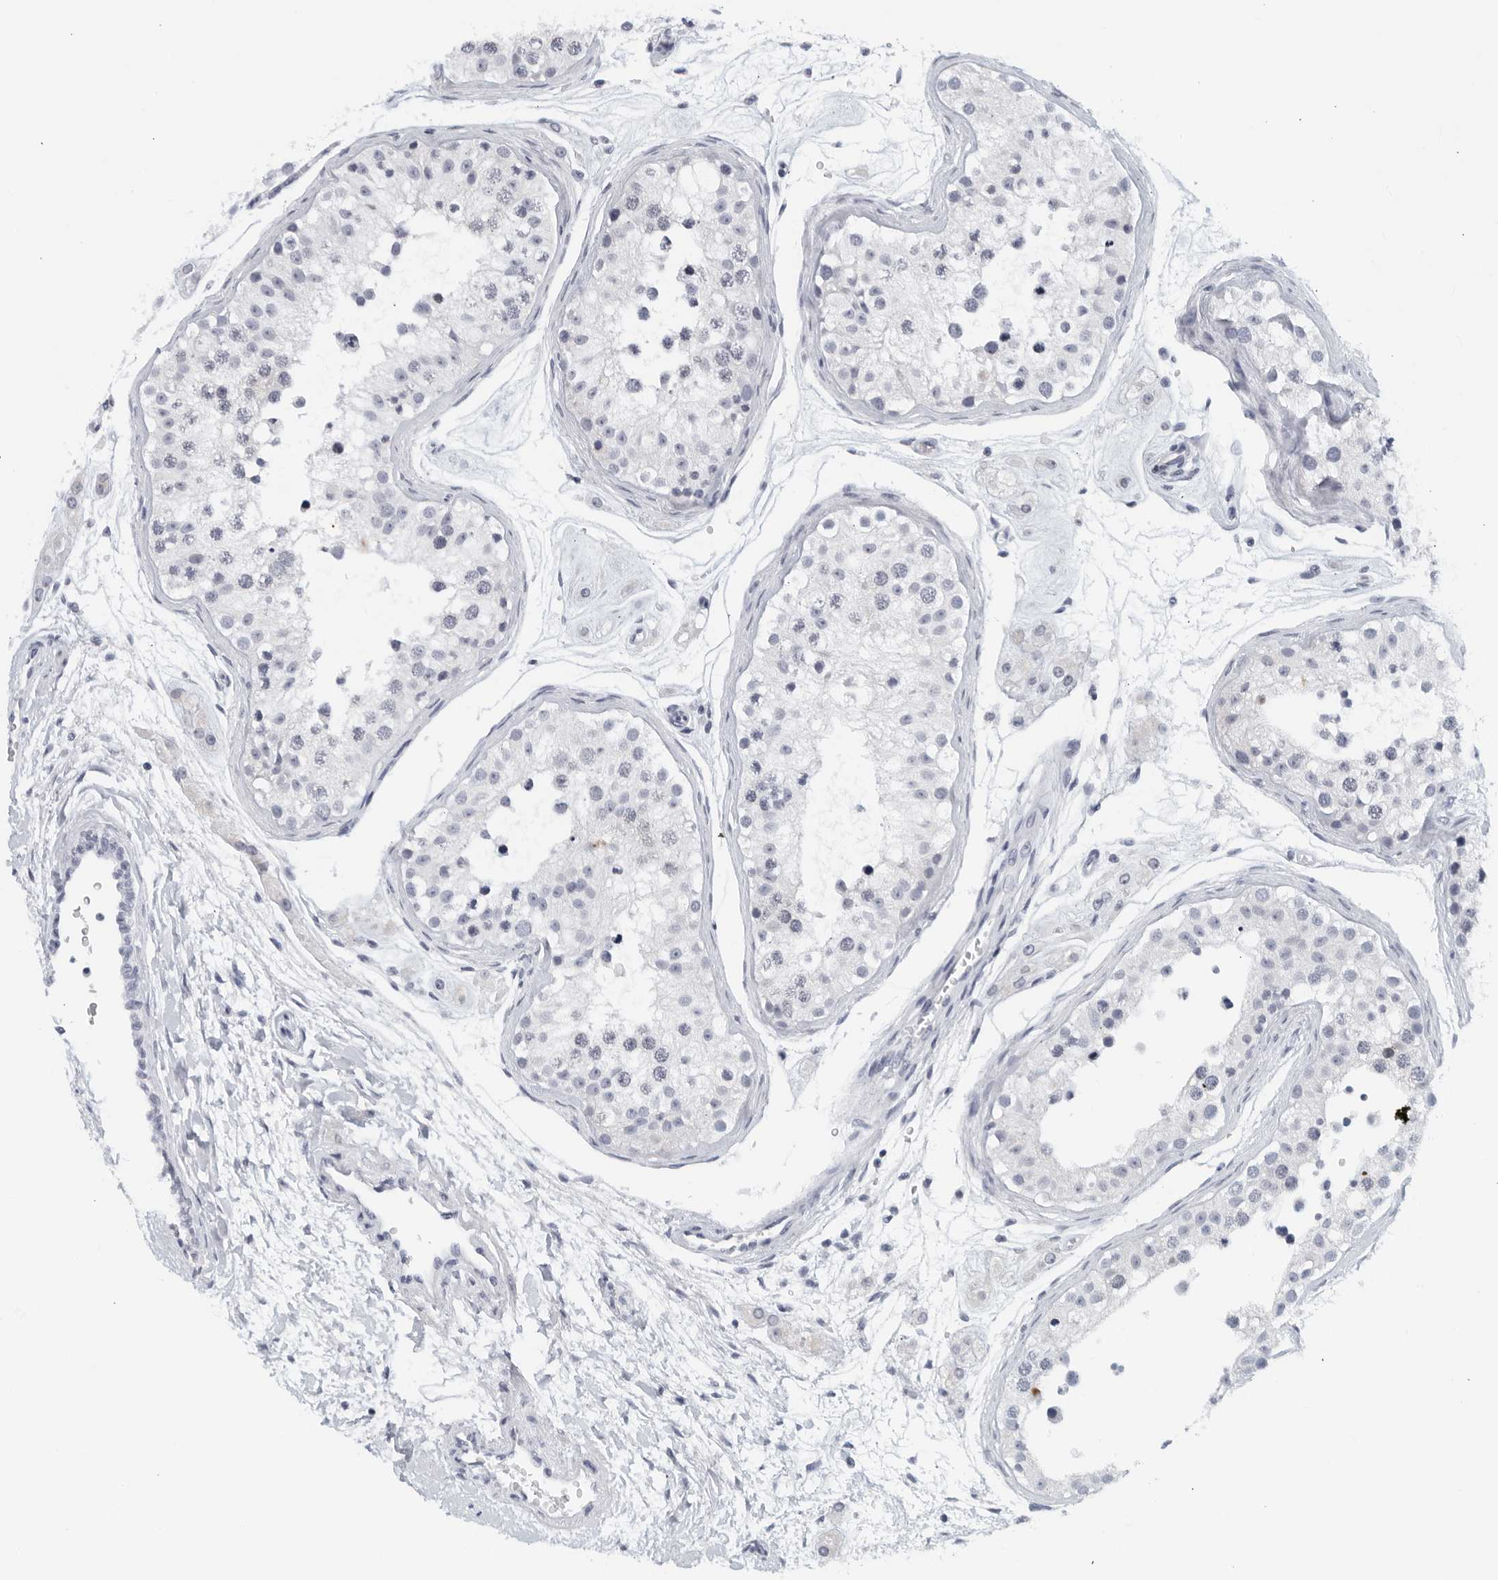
{"staining": {"intensity": "negative", "quantity": "none", "location": "none"}, "tissue": "testis", "cell_type": "Cells in seminiferous ducts", "image_type": "normal", "snomed": [{"axis": "morphology", "description": "Normal tissue, NOS"}, {"axis": "morphology", "description": "Adenocarcinoma, metastatic, NOS"}, {"axis": "topography", "description": "Testis"}], "caption": "This micrograph is of normal testis stained with immunohistochemistry (IHC) to label a protein in brown with the nuclei are counter-stained blue. There is no positivity in cells in seminiferous ducts.", "gene": "MATN1", "patient": {"sex": "male", "age": 26}}